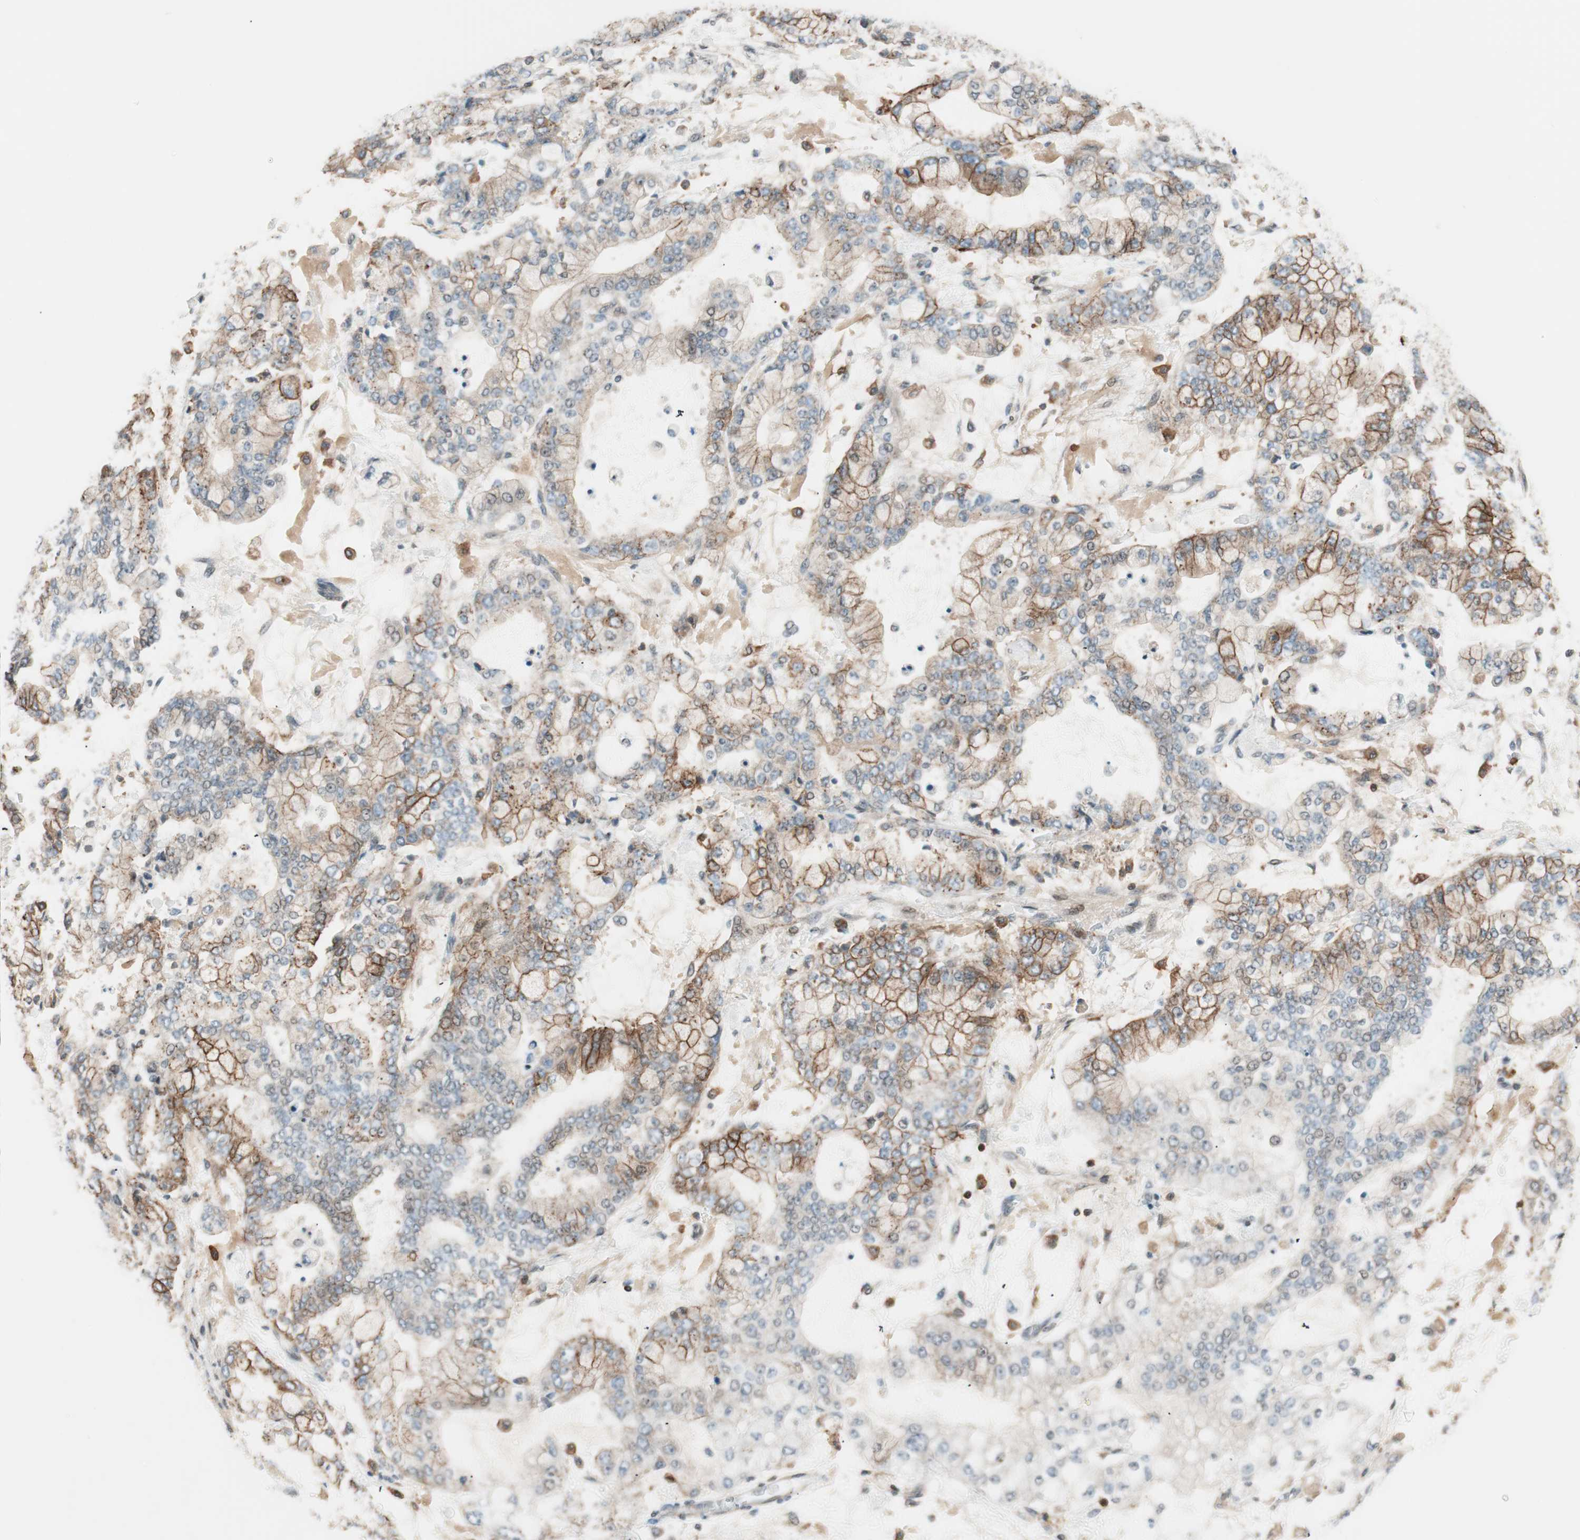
{"staining": {"intensity": "moderate", "quantity": "25%-75%", "location": "cytoplasmic/membranous"}, "tissue": "stomach cancer", "cell_type": "Tumor cells", "image_type": "cancer", "snomed": [{"axis": "morphology", "description": "Adenocarcinoma, NOS"}, {"axis": "topography", "description": "Stomach"}], "caption": "This is a photomicrograph of IHC staining of stomach cancer (adenocarcinoma), which shows moderate expression in the cytoplasmic/membranous of tumor cells.", "gene": "BIN1", "patient": {"sex": "male", "age": 76}}